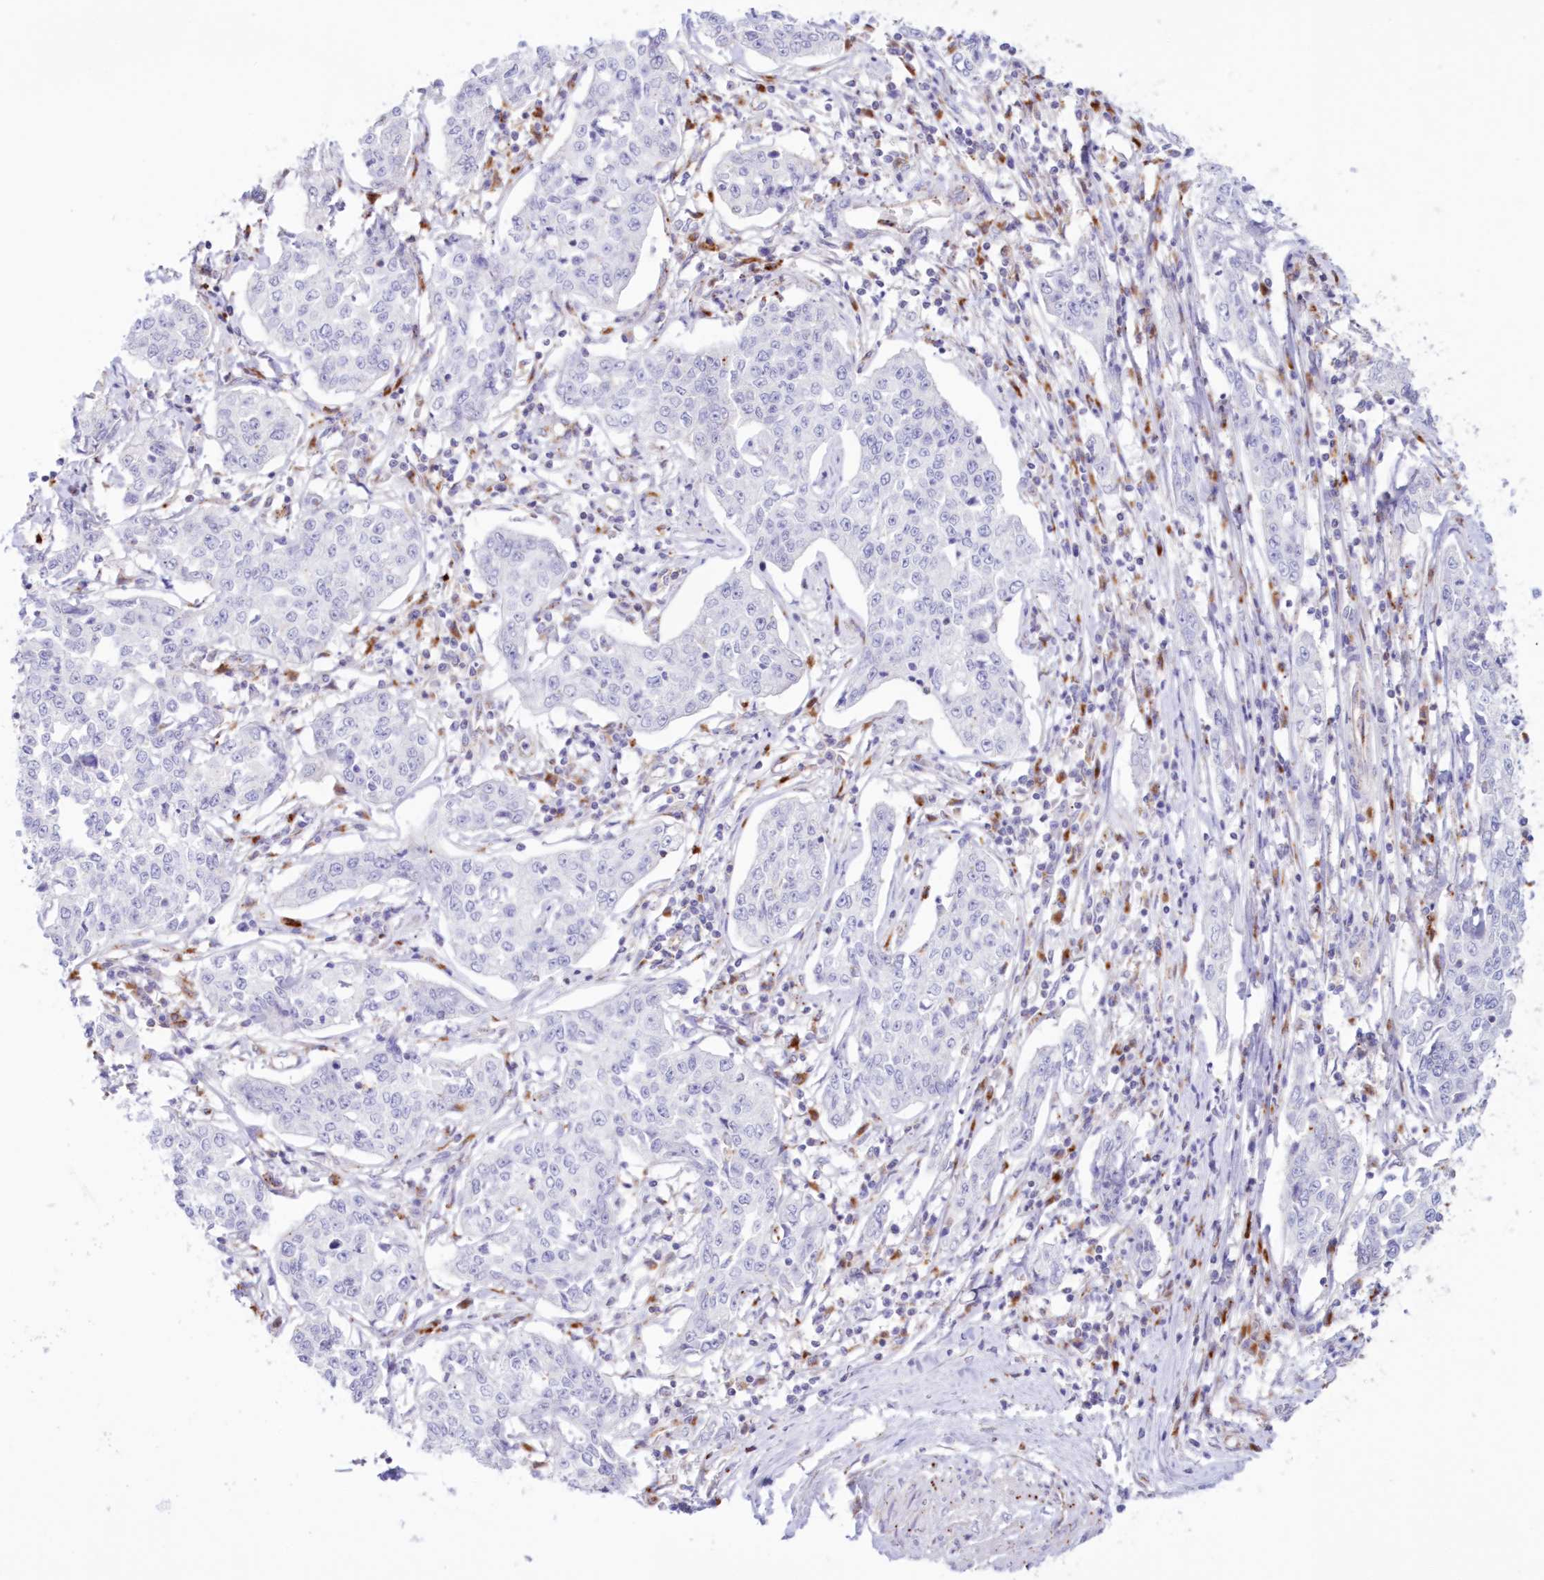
{"staining": {"intensity": "negative", "quantity": "none", "location": "none"}, "tissue": "cervical cancer", "cell_type": "Tumor cells", "image_type": "cancer", "snomed": [{"axis": "morphology", "description": "Squamous cell carcinoma, NOS"}, {"axis": "topography", "description": "Cervix"}], "caption": "Immunohistochemistry (IHC) image of neoplastic tissue: human cervical cancer (squamous cell carcinoma) stained with DAB reveals no significant protein expression in tumor cells.", "gene": "TPP1", "patient": {"sex": "female", "age": 35}}